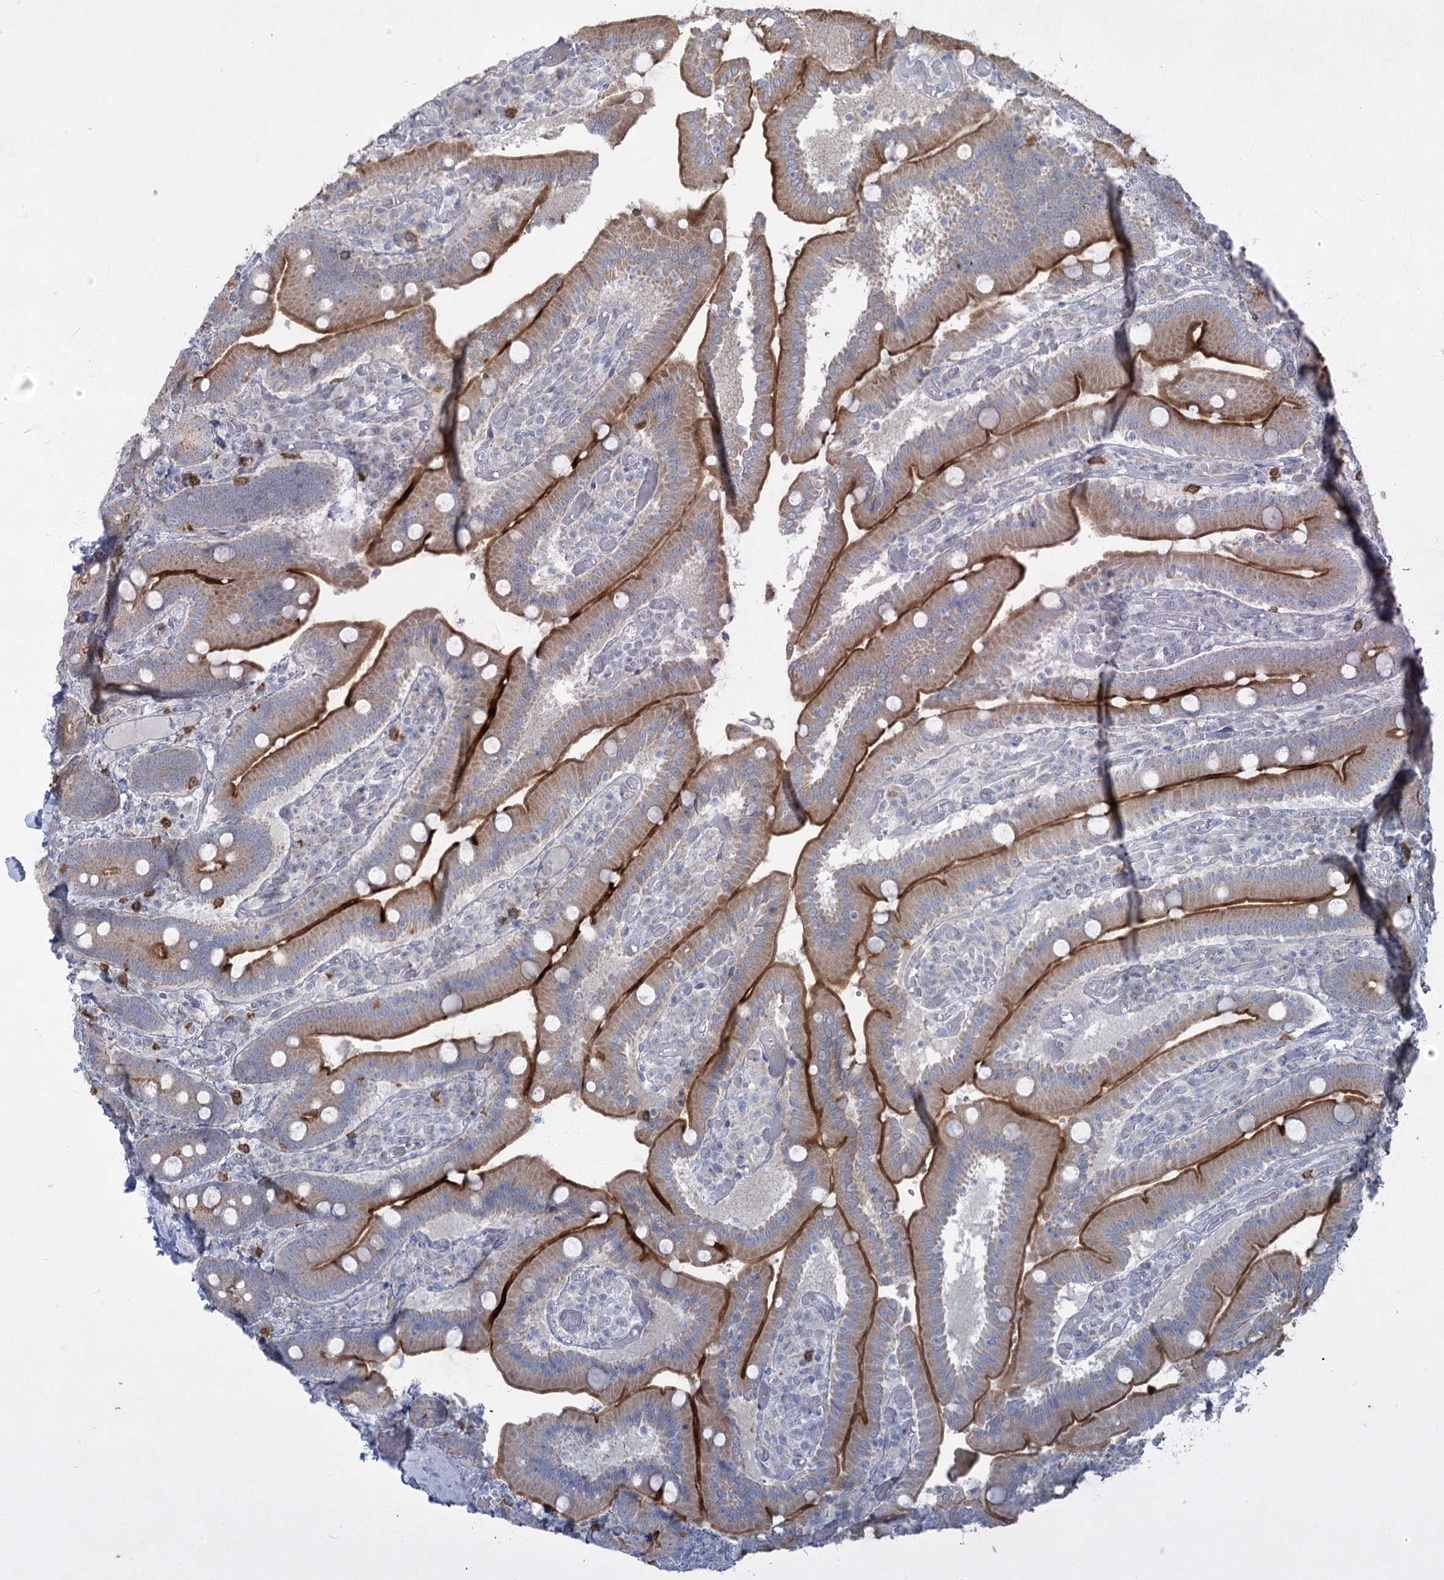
{"staining": {"intensity": "strong", "quantity": "25%-75%", "location": "cytoplasmic/membranous"}, "tissue": "duodenum", "cell_type": "Glandular cells", "image_type": "normal", "snomed": [{"axis": "morphology", "description": "Normal tissue, NOS"}, {"axis": "topography", "description": "Duodenum"}], "caption": "Immunohistochemistry (IHC) image of unremarkable duodenum stained for a protein (brown), which reveals high levels of strong cytoplasmic/membranous expression in approximately 25%-75% of glandular cells.", "gene": "PLA2G12A", "patient": {"sex": "female", "age": 62}}